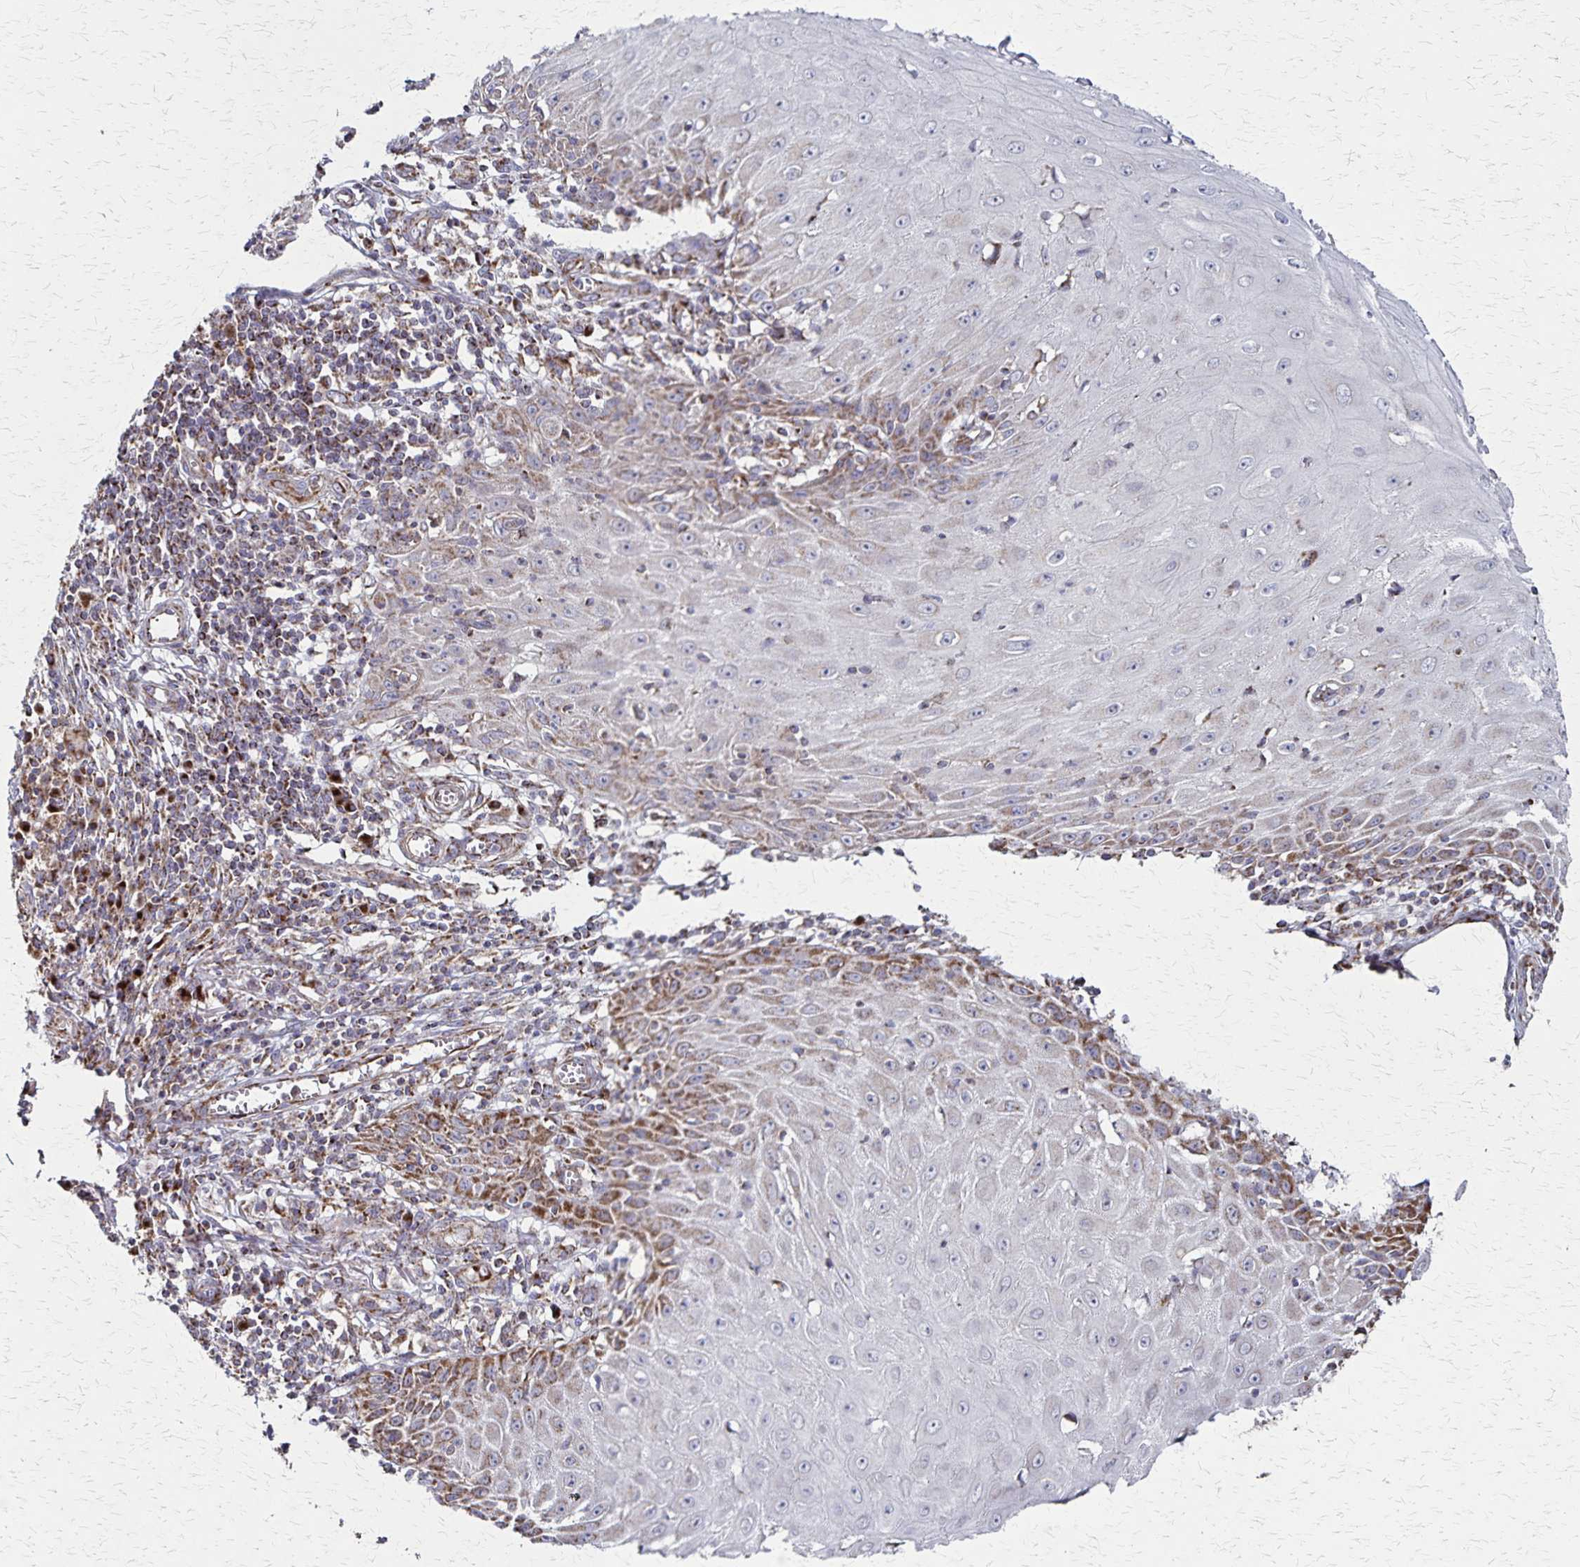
{"staining": {"intensity": "weak", "quantity": "<25%", "location": "cytoplasmic/membranous"}, "tissue": "skin cancer", "cell_type": "Tumor cells", "image_type": "cancer", "snomed": [{"axis": "morphology", "description": "Squamous cell carcinoma, NOS"}, {"axis": "topography", "description": "Skin"}], "caption": "Immunohistochemistry histopathology image of skin cancer stained for a protein (brown), which shows no staining in tumor cells. (DAB (3,3'-diaminobenzidine) IHC with hematoxylin counter stain).", "gene": "NFS1", "patient": {"sex": "female", "age": 73}}